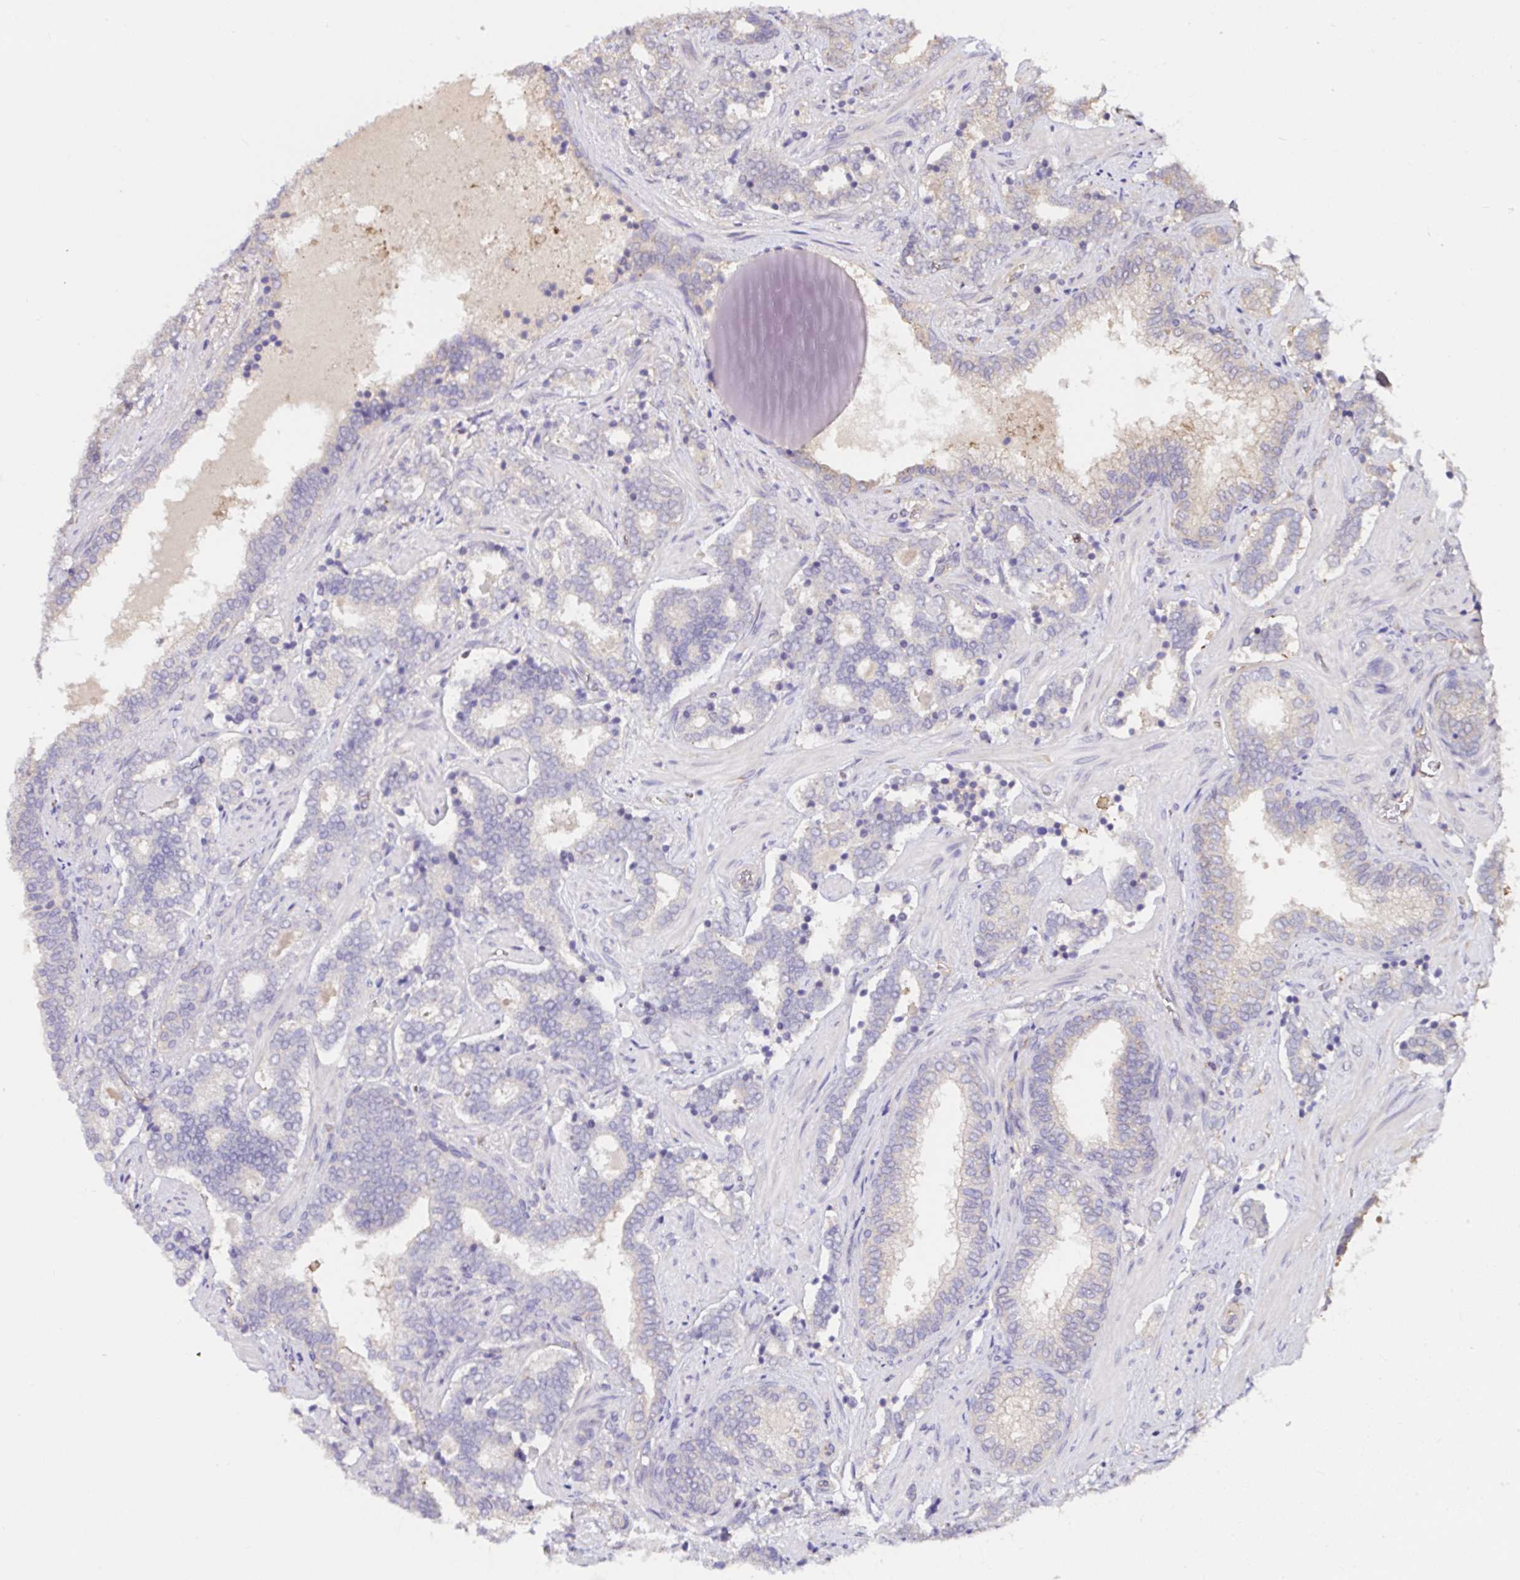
{"staining": {"intensity": "negative", "quantity": "none", "location": "none"}, "tissue": "prostate cancer", "cell_type": "Tumor cells", "image_type": "cancer", "snomed": [{"axis": "morphology", "description": "Adenocarcinoma, High grade"}, {"axis": "topography", "description": "Prostate"}], "caption": "DAB (3,3'-diaminobenzidine) immunohistochemical staining of prostate adenocarcinoma (high-grade) displays no significant expression in tumor cells.", "gene": "RSRP1", "patient": {"sex": "male", "age": 60}}